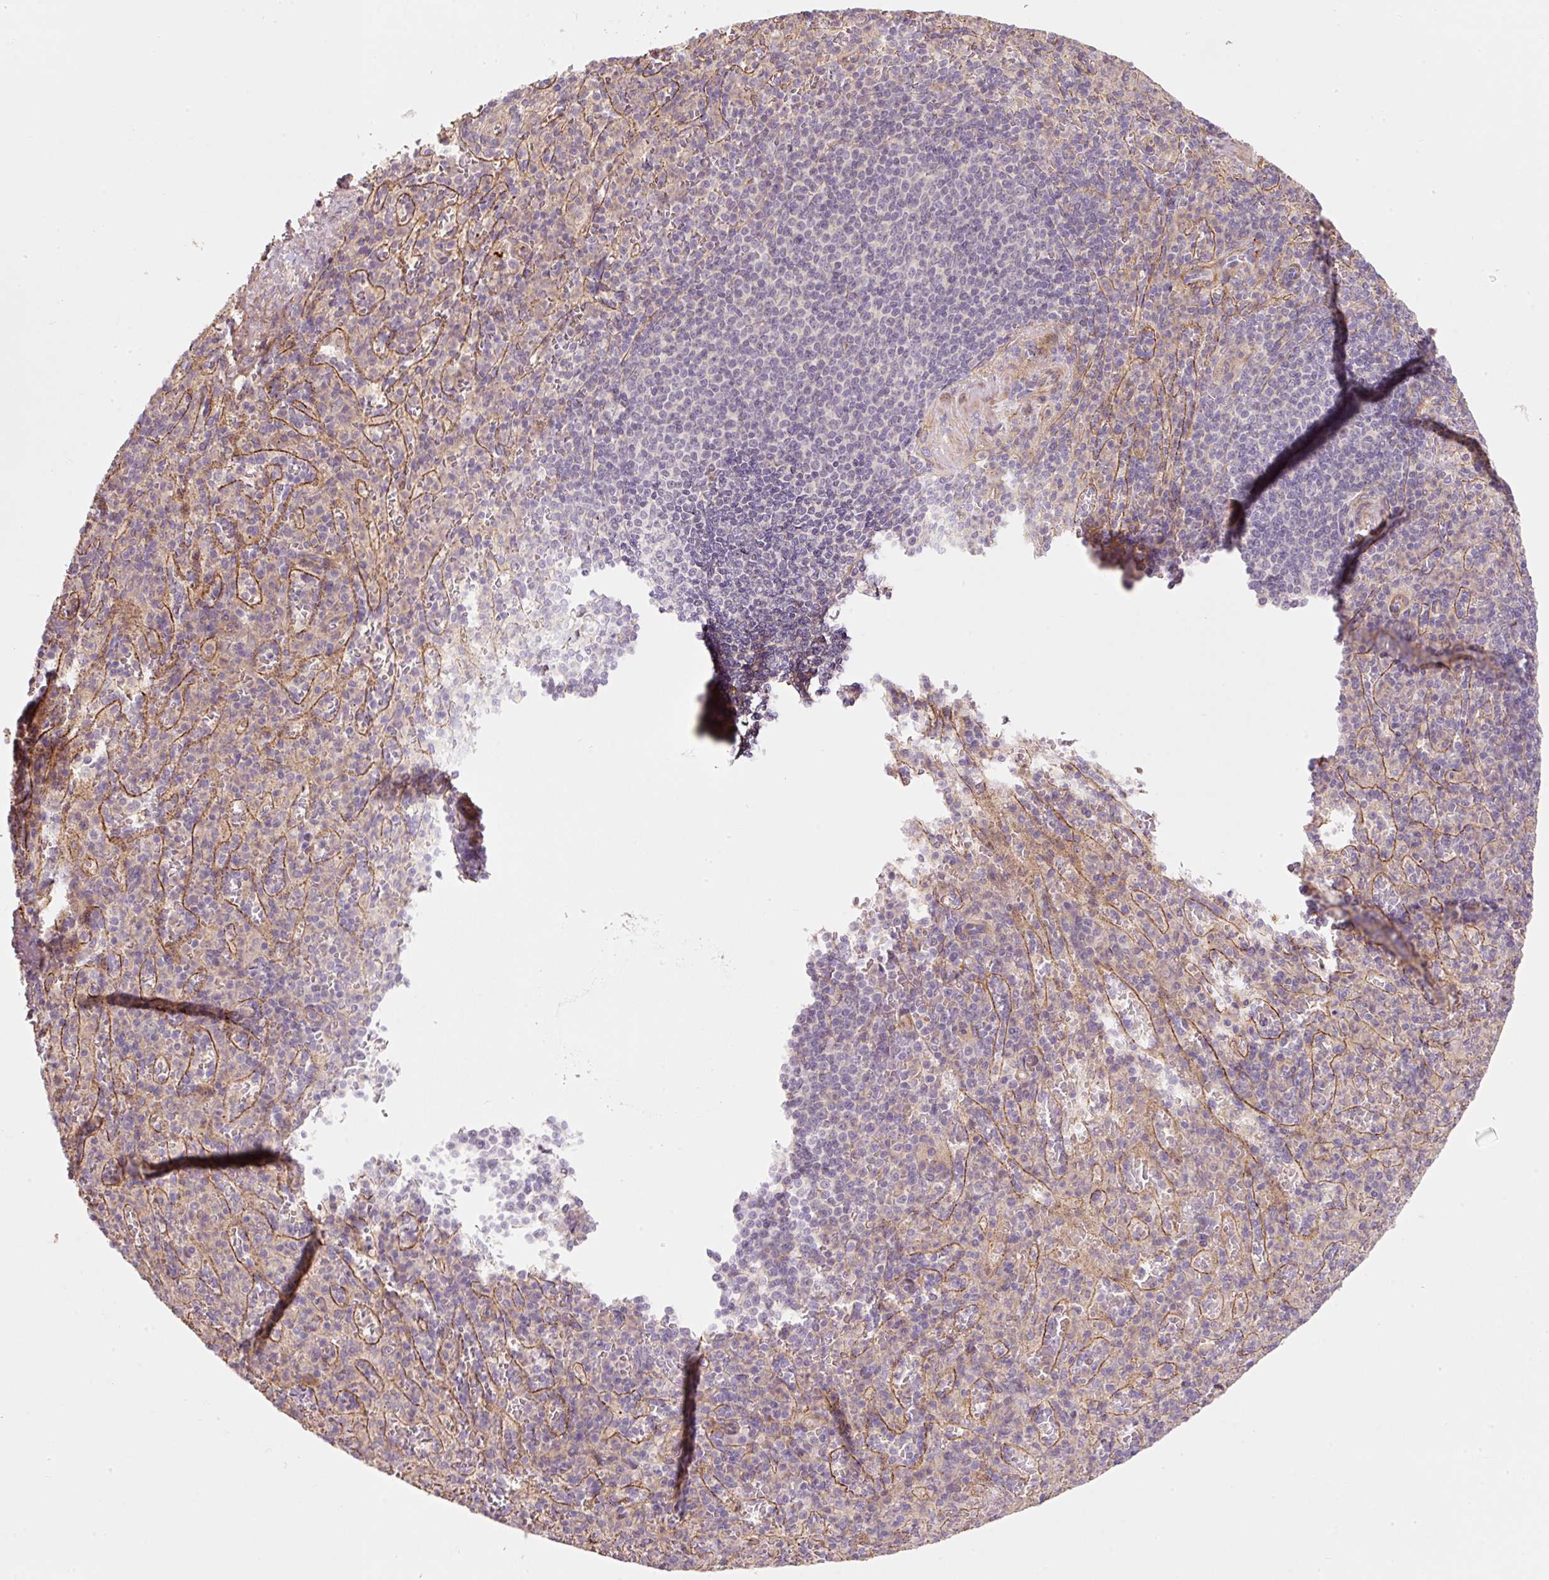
{"staining": {"intensity": "negative", "quantity": "none", "location": "none"}, "tissue": "spleen", "cell_type": "Cells in red pulp", "image_type": "normal", "snomed": [{"axis": "morphology", "description": "Normal tissue, NOS"}, {"axis": "topography", "description": "Spleen"}], "caption": "Spleen stained for a protein using immunohistochemistry displays no staining cells in red pulp.", "gene": "TIRAP", "patient": {"sex": "female", "age": 74}}